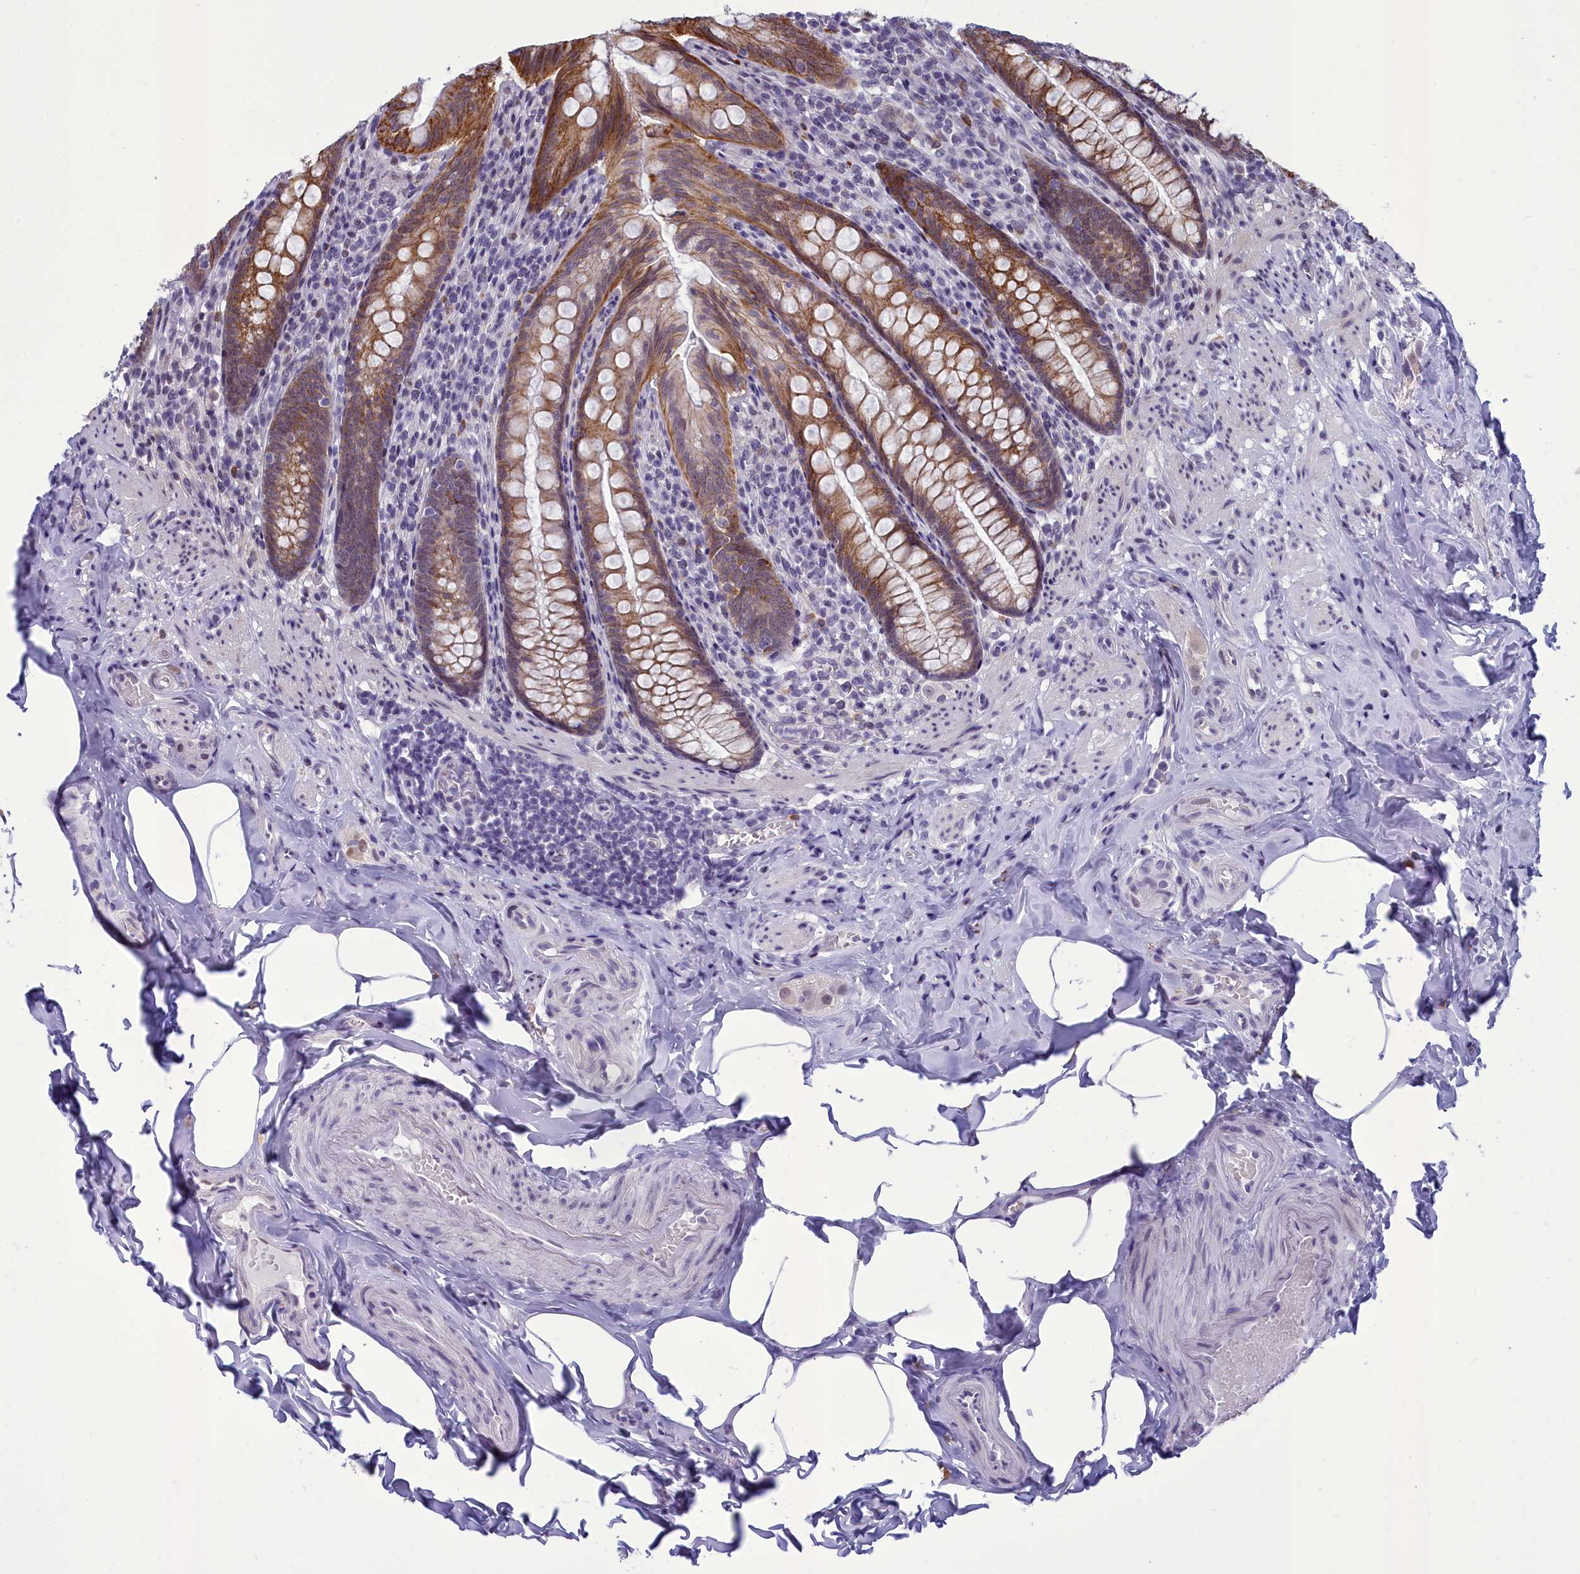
{"staining": {"intensity": "moderate", "quantity": ">75%", "location": "cytoplasmic/membranous"}, "tissue": "appendix", "cell_type": "Glandular cells", "image_type": "normal", "snomed": [{"axis": "morphology", "description": "Normal tissue, NOS"}, {"axis": "topography", "description": "Appendix"}], "caption": "A brown stain labels moderate cytoplasmic/membranous staining of a protein in glandular cells of unremarkable human appendix.", "gene": "CEACAM19", "patient": {"sex": "male", "age": 55}}